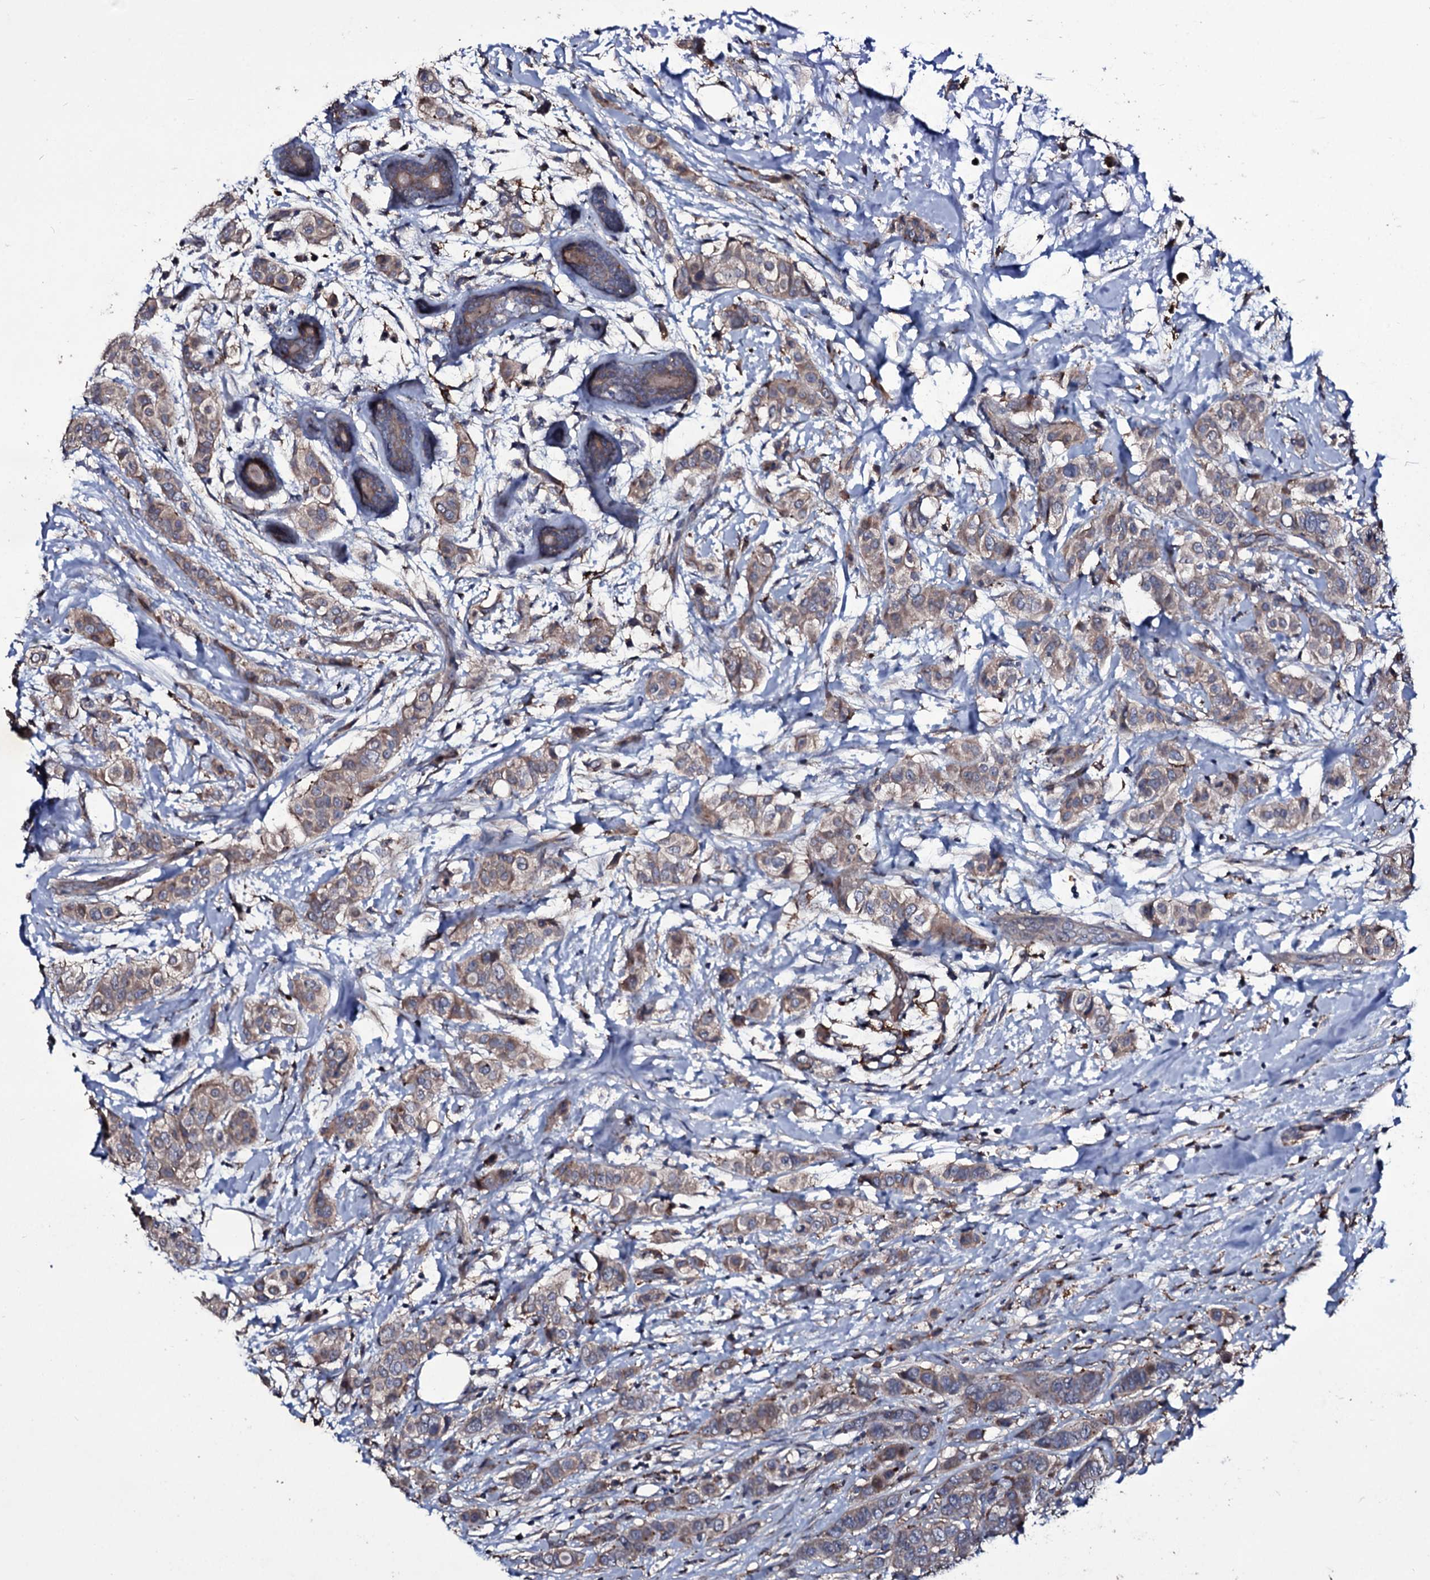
{"staining": {"intensity": "weak", "quantity": "25%-75%", "location": "cytoplasmic/membranous"}, "tissue": "breast cancer", "cell_type": "Tumor cells", "image_type": "cancer", "snomed": [{"axis": "morphology", "description": "Lobular carcinoma"}, {"axis": "topography", "description": "Breast"}], "caption": "Immunohistochemical staining of breast cancer (lobular carcinoma) exhibits weak cytoplasmic/membranous protein expression in about 25%-75% of tumor cells.", "gene": "ZSWIM8", "patient": {"sex": "female", "age": 51}}